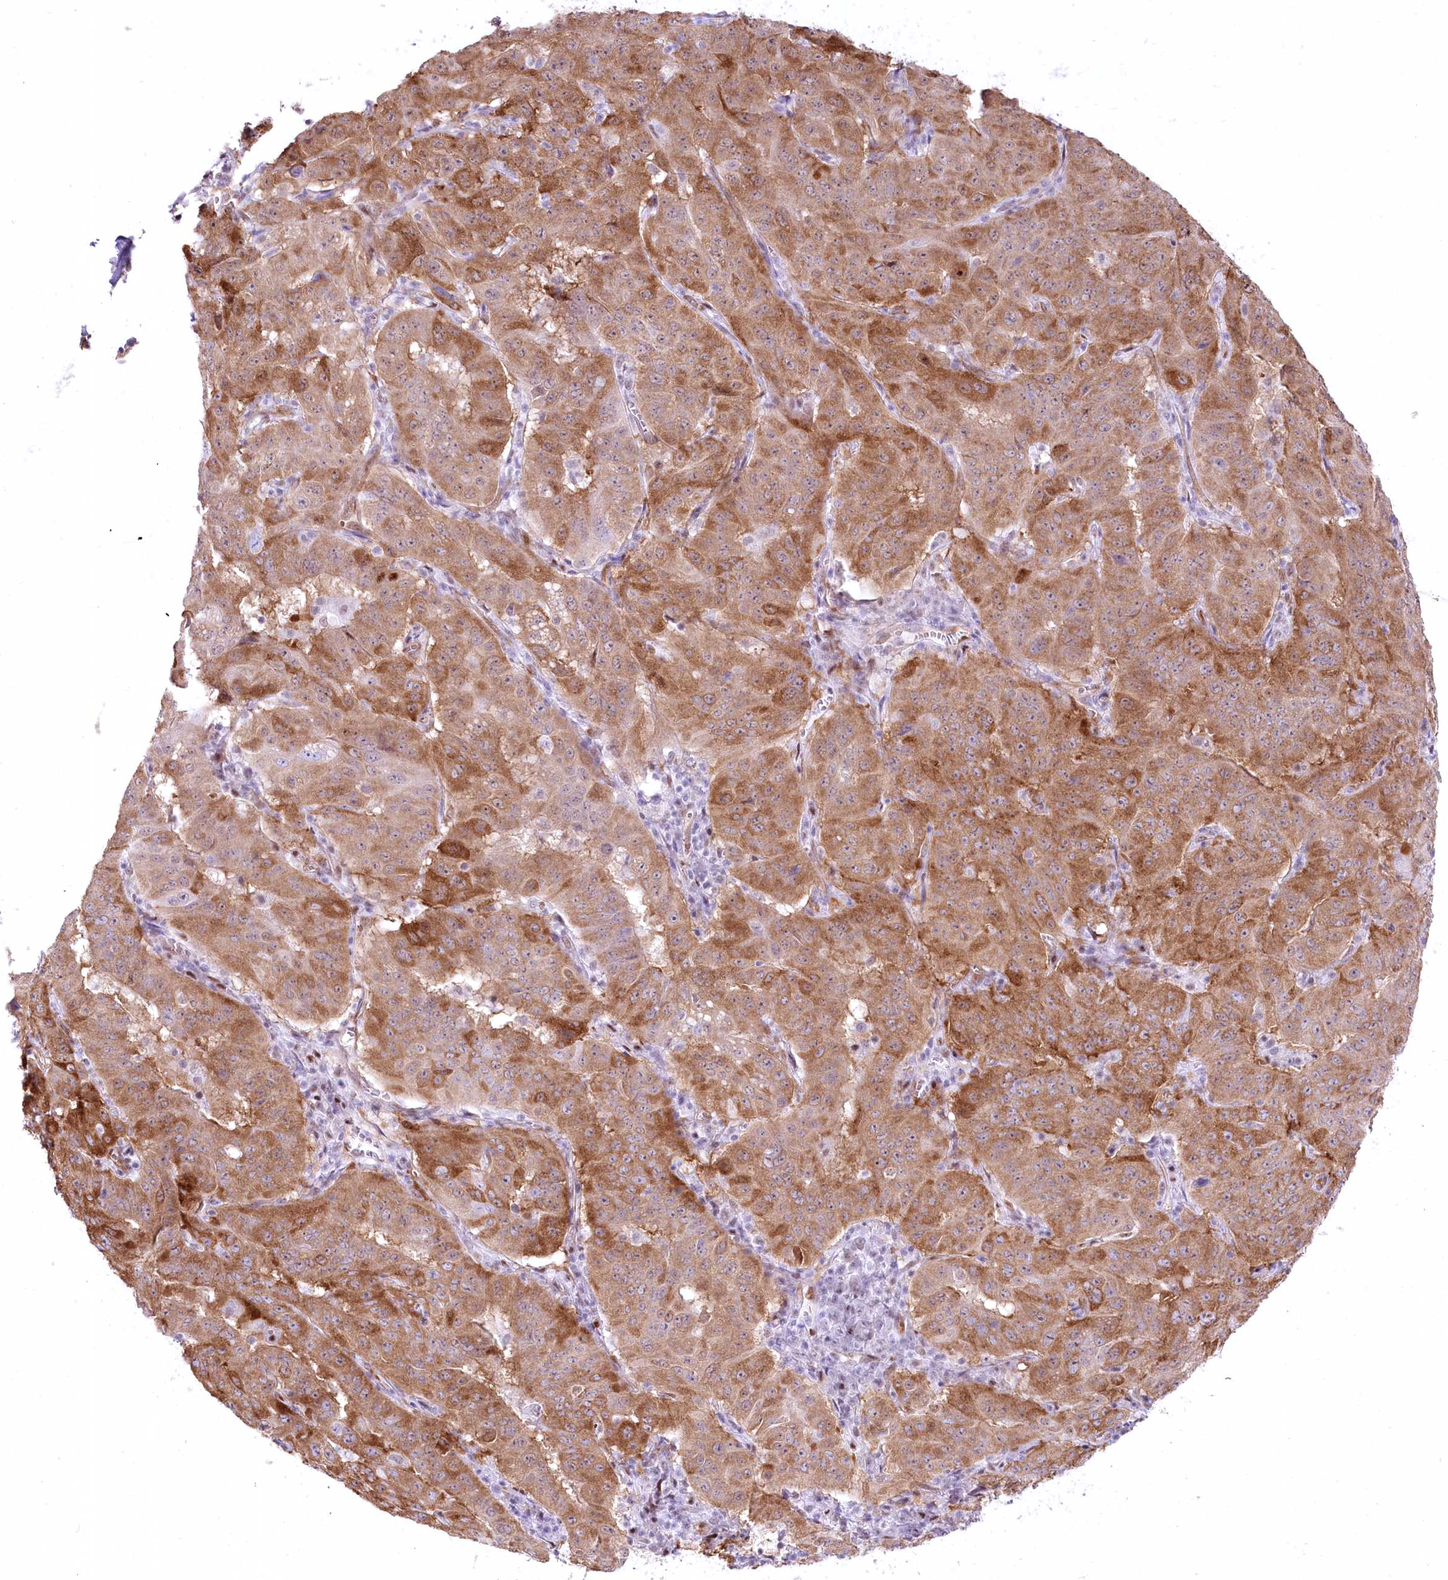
{"staining": {"intensity": "moderate", "quantity": ">75%", "location": "cytoplasmic/membranous"}, "tissue": "pancreatic cancer", "cell_type": "Tumor cells", "image_type": "cancer", "snomed": [{"axis": "morphology", "description": "Adenocarcinoma, NOS"}, {"axis": "topography", "description": "Pancreas"}], "caption": "IHC of pancreatic cancer (adenocarcinoma) demonstrates medium levels of moderate cytoplasmic/membranous staining in approximately >75% of tumor cells.", "gene": "YBX3", "patient": {"sex": "male", "age": 63}}